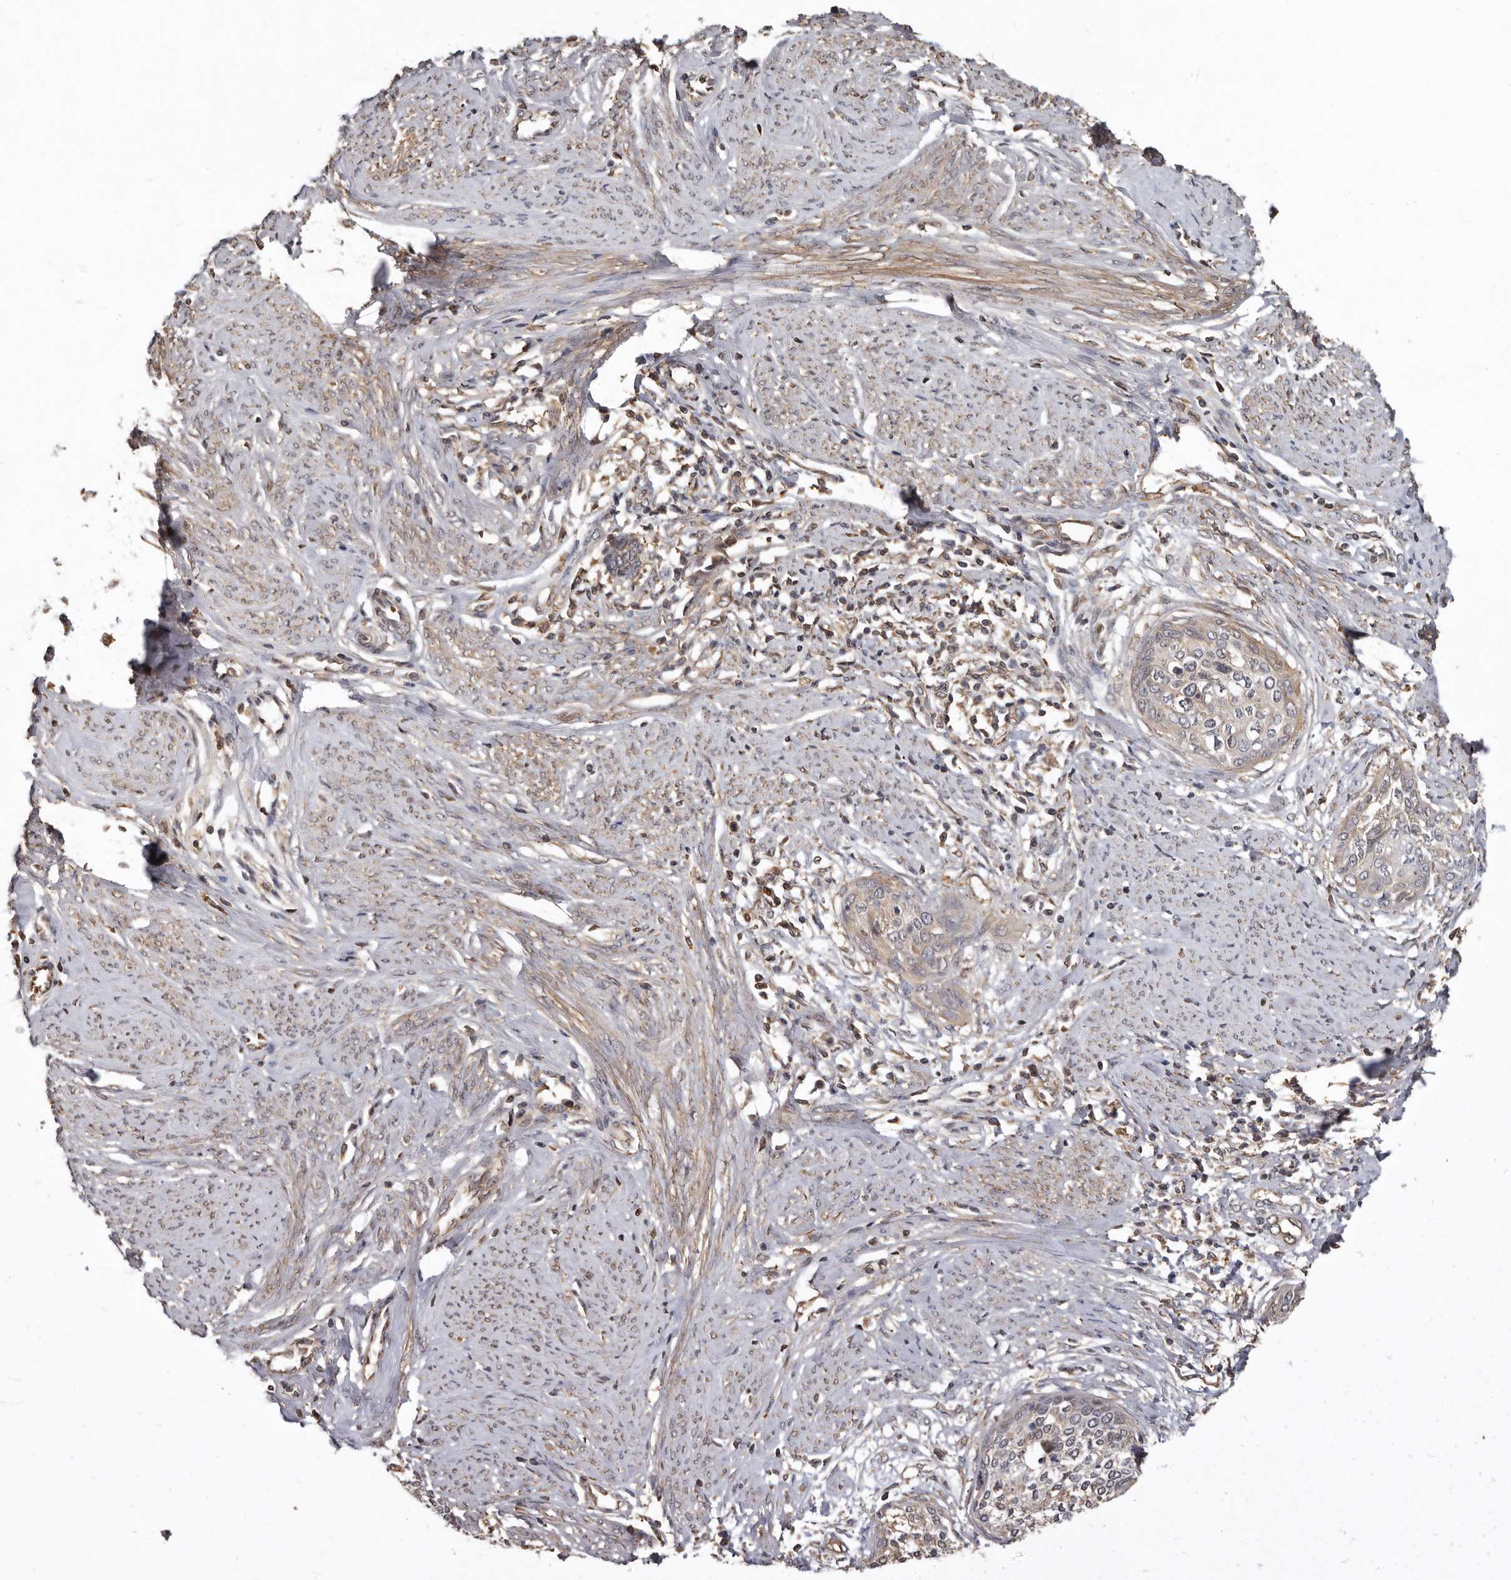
{"staining": {"intensity": "weak", "quantity": "25%-75%", "location": "cytoplasmic/membranous"}, "tissue": "cervical cancer", "cell_type": "Tumor cells", "image_type": "cancer", "snomed": [{"axis": "morphology", "description": "Squamous cell carcinoma, NOS"}, {"axis": "topography", "description": "Cervix"}], "caption": "A high-resolution histopathology image shows IHC staining of cervical cancer (squamous cell carcinoma), which displays weak cytoplasmic/membranous staining in approximately 25%-75% of tumor cells. Using DAB (3,3'-diaminobenzidine) (brown) and hematoxylin (blue) stains, captured at high magnification using brightfield microscopy.", "gene": "LRGUK", "patient": {"sex": "female", "age": 37}}